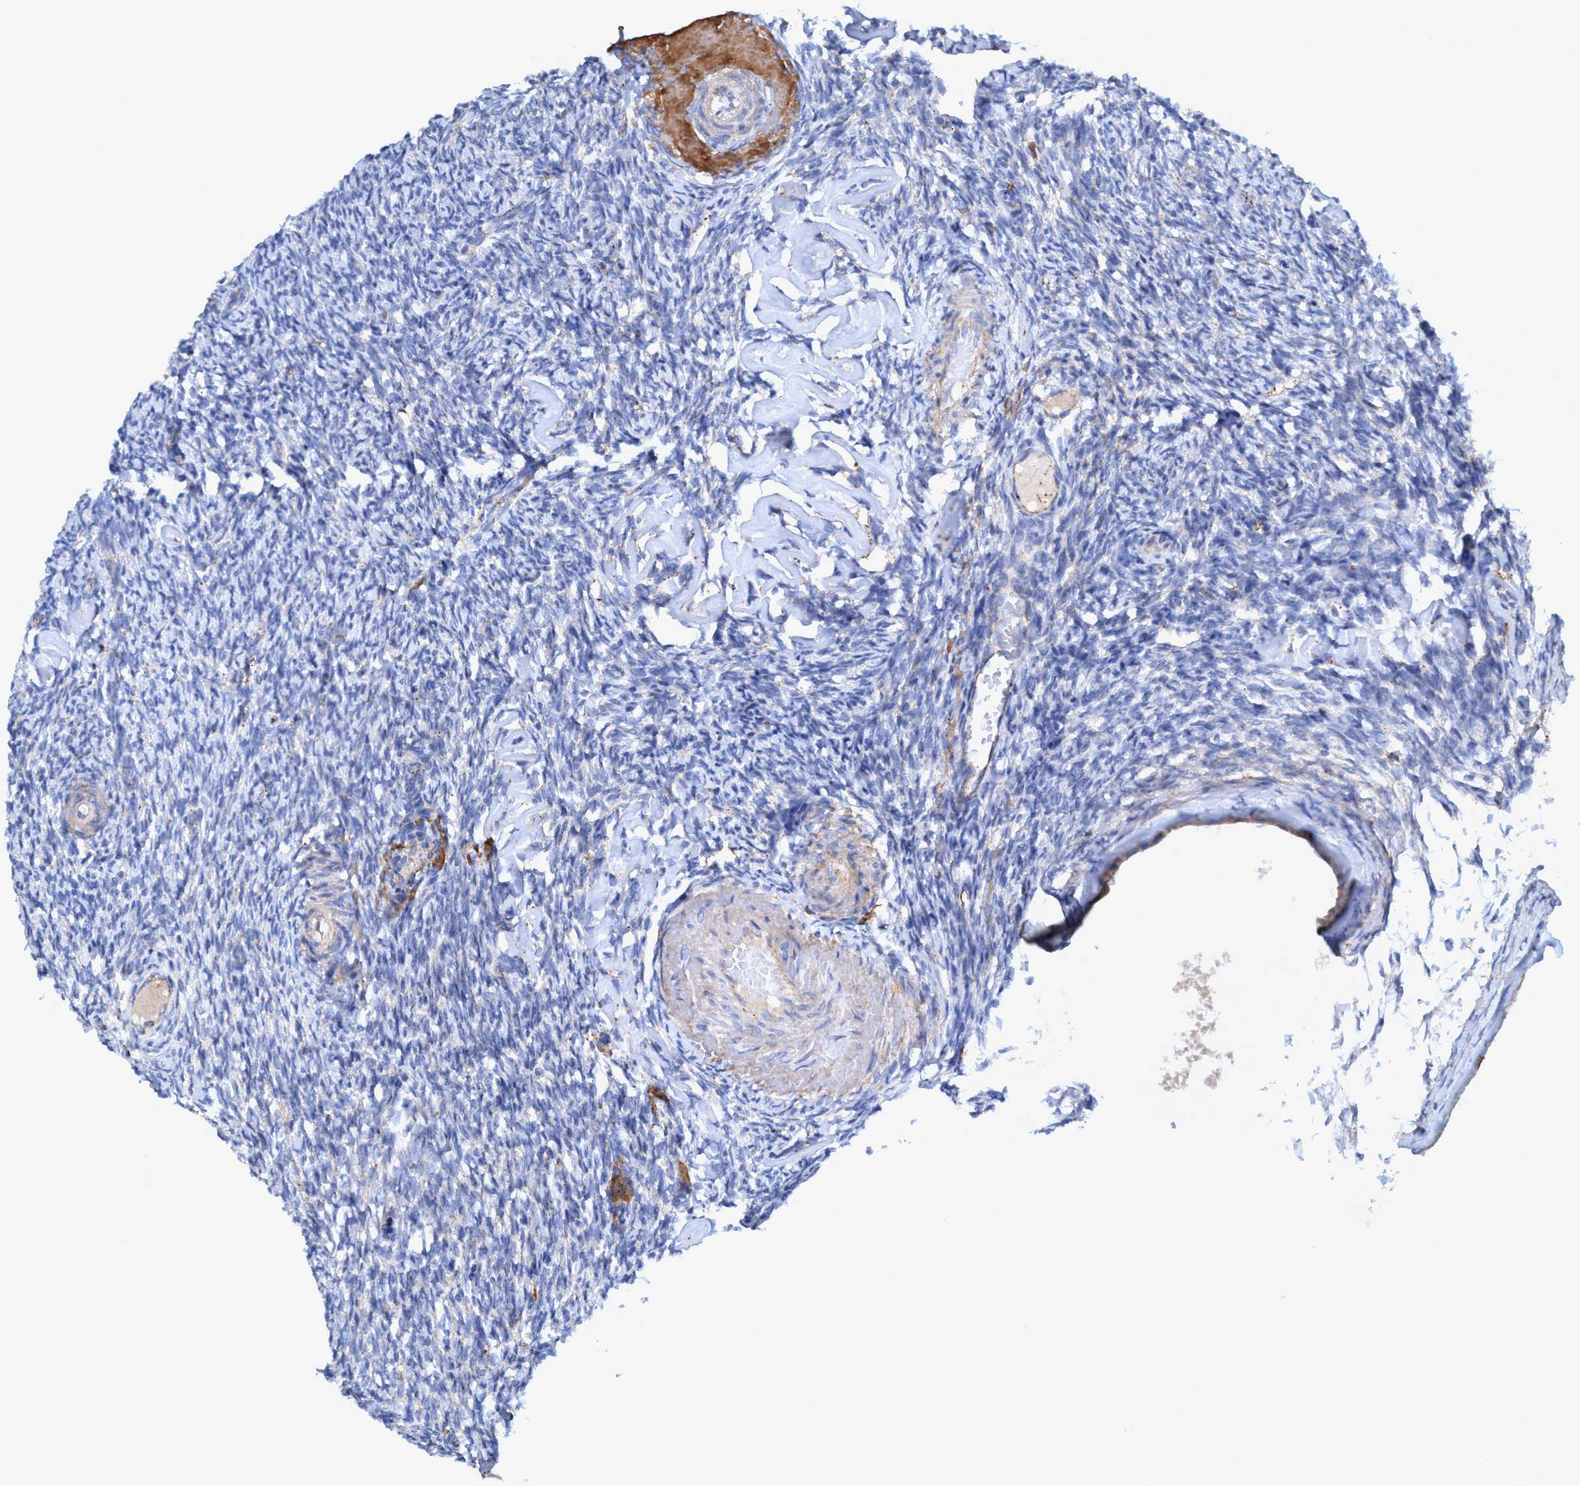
{"staining": {"intensity": "weak", "quantity": ">75%", "location": "cytoplasmic/membranous"}, "tissue": "ovary", "cell_type": "Follicle cells", "image_type": "normal", "snomed": [{"axis": "morphology", "description": "Normal tissue, NOS"}, {"axis": "topography", "description": "Ovary"}], "caption": "Protein staining of unremarkable ovary demonstrates weak cytoplasmic/membranous staining in approximately >75% of follicle cells.", "gene": "TRIM65", "patient": {"sex": "female", "age": 60}}